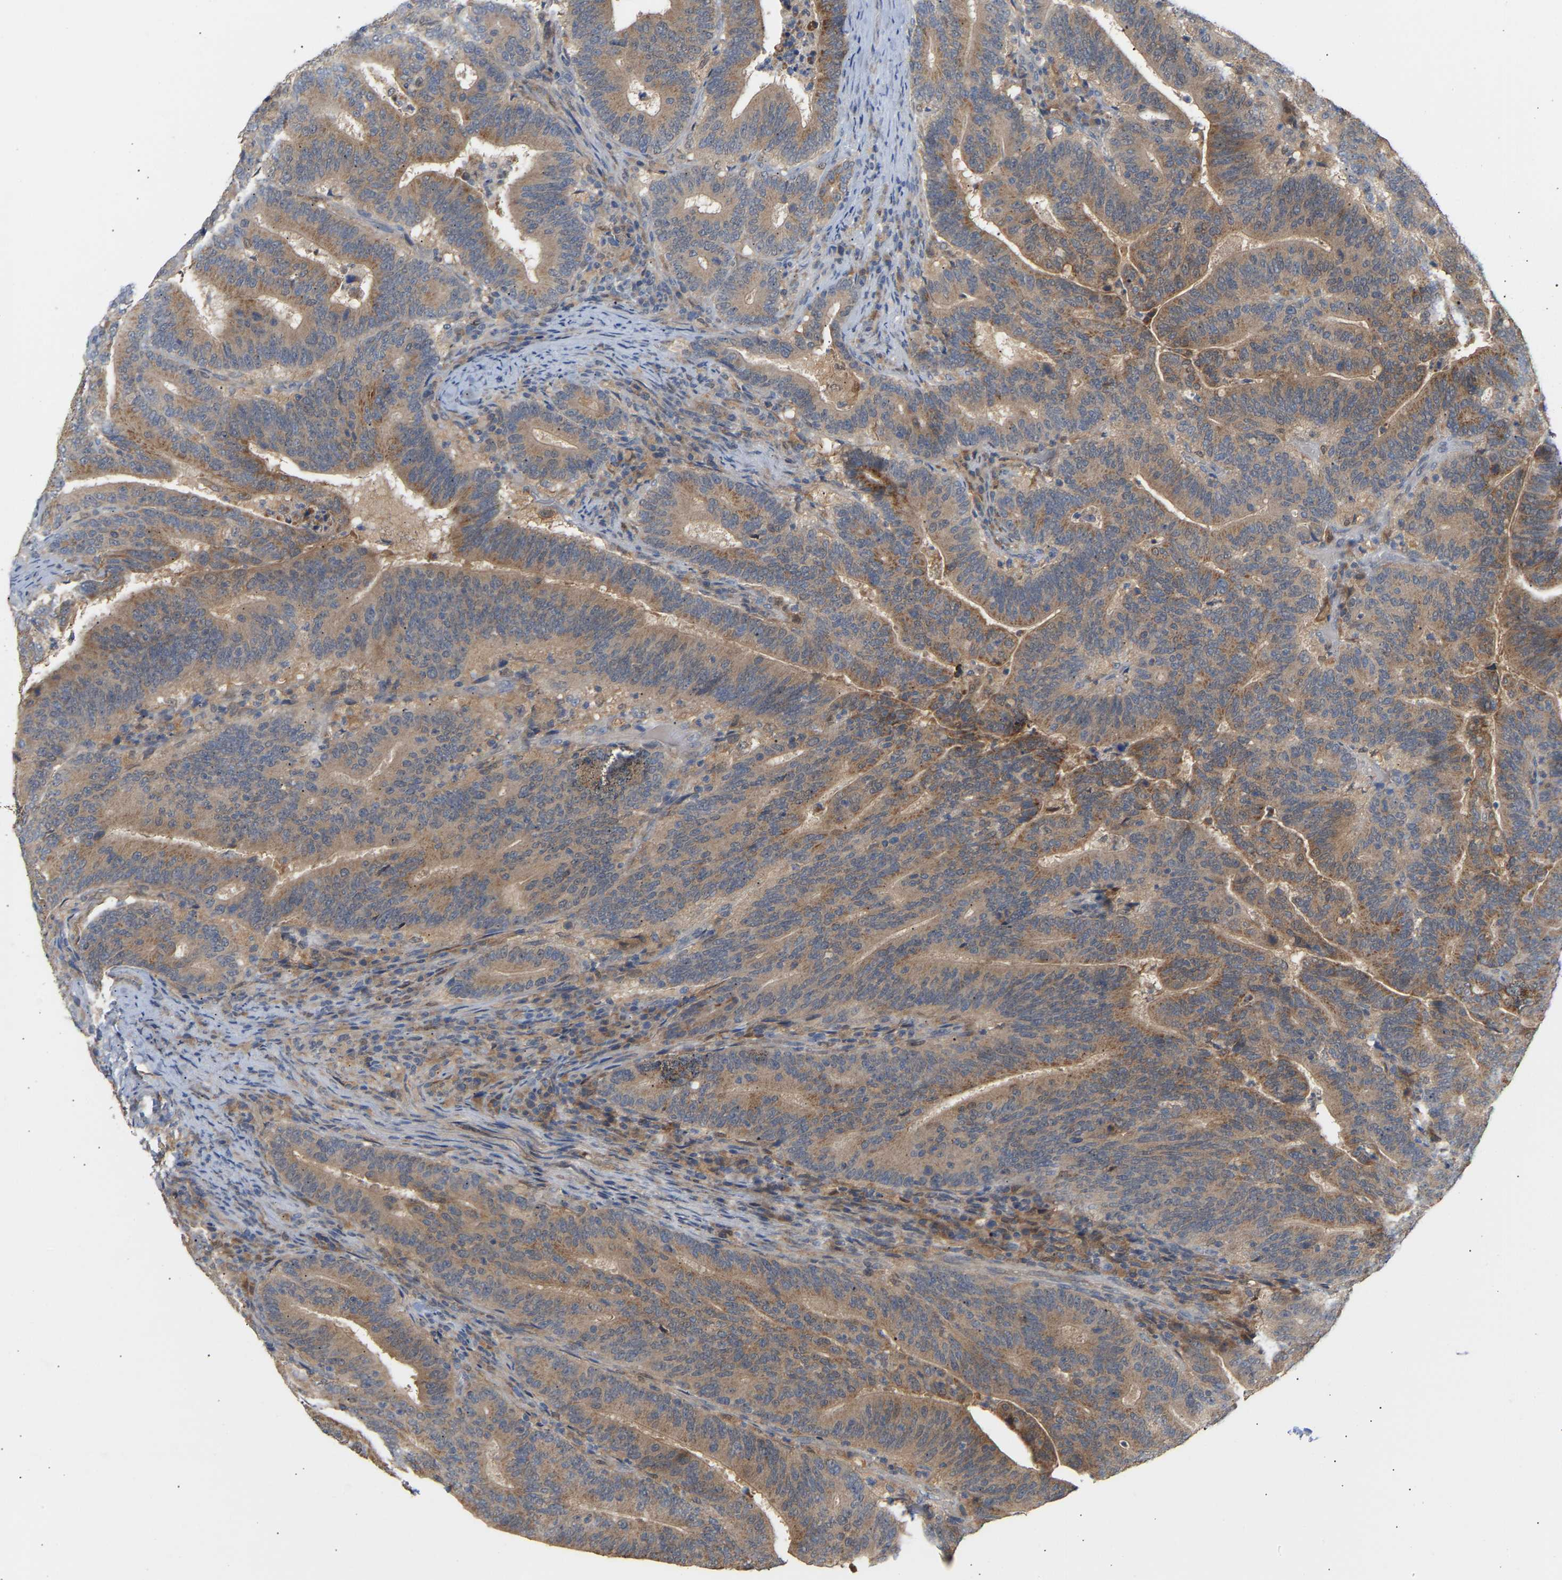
{"staining": {"intensity": "moderate", "quantity": ">75%", "location": "cytoplasmic/membranous"}, "tissue": "colorectal cancer", "cell_type": "Tumor cells", "image_type": "cancer", "snomed": [{"axis": "morphology", "description": "Adenocarcinoma, NOS"}, {"axis": "topography", "description": "Colon"}], "caption": "Protein expression by immunohistochemistry shows moderate cytoplasmic/membranous expression in approximately >75% of tumor cells in colorectal cancer (adenocarcinoma).", "gene": "TPMT", "patient": {"sex": "female", "age": 66}}